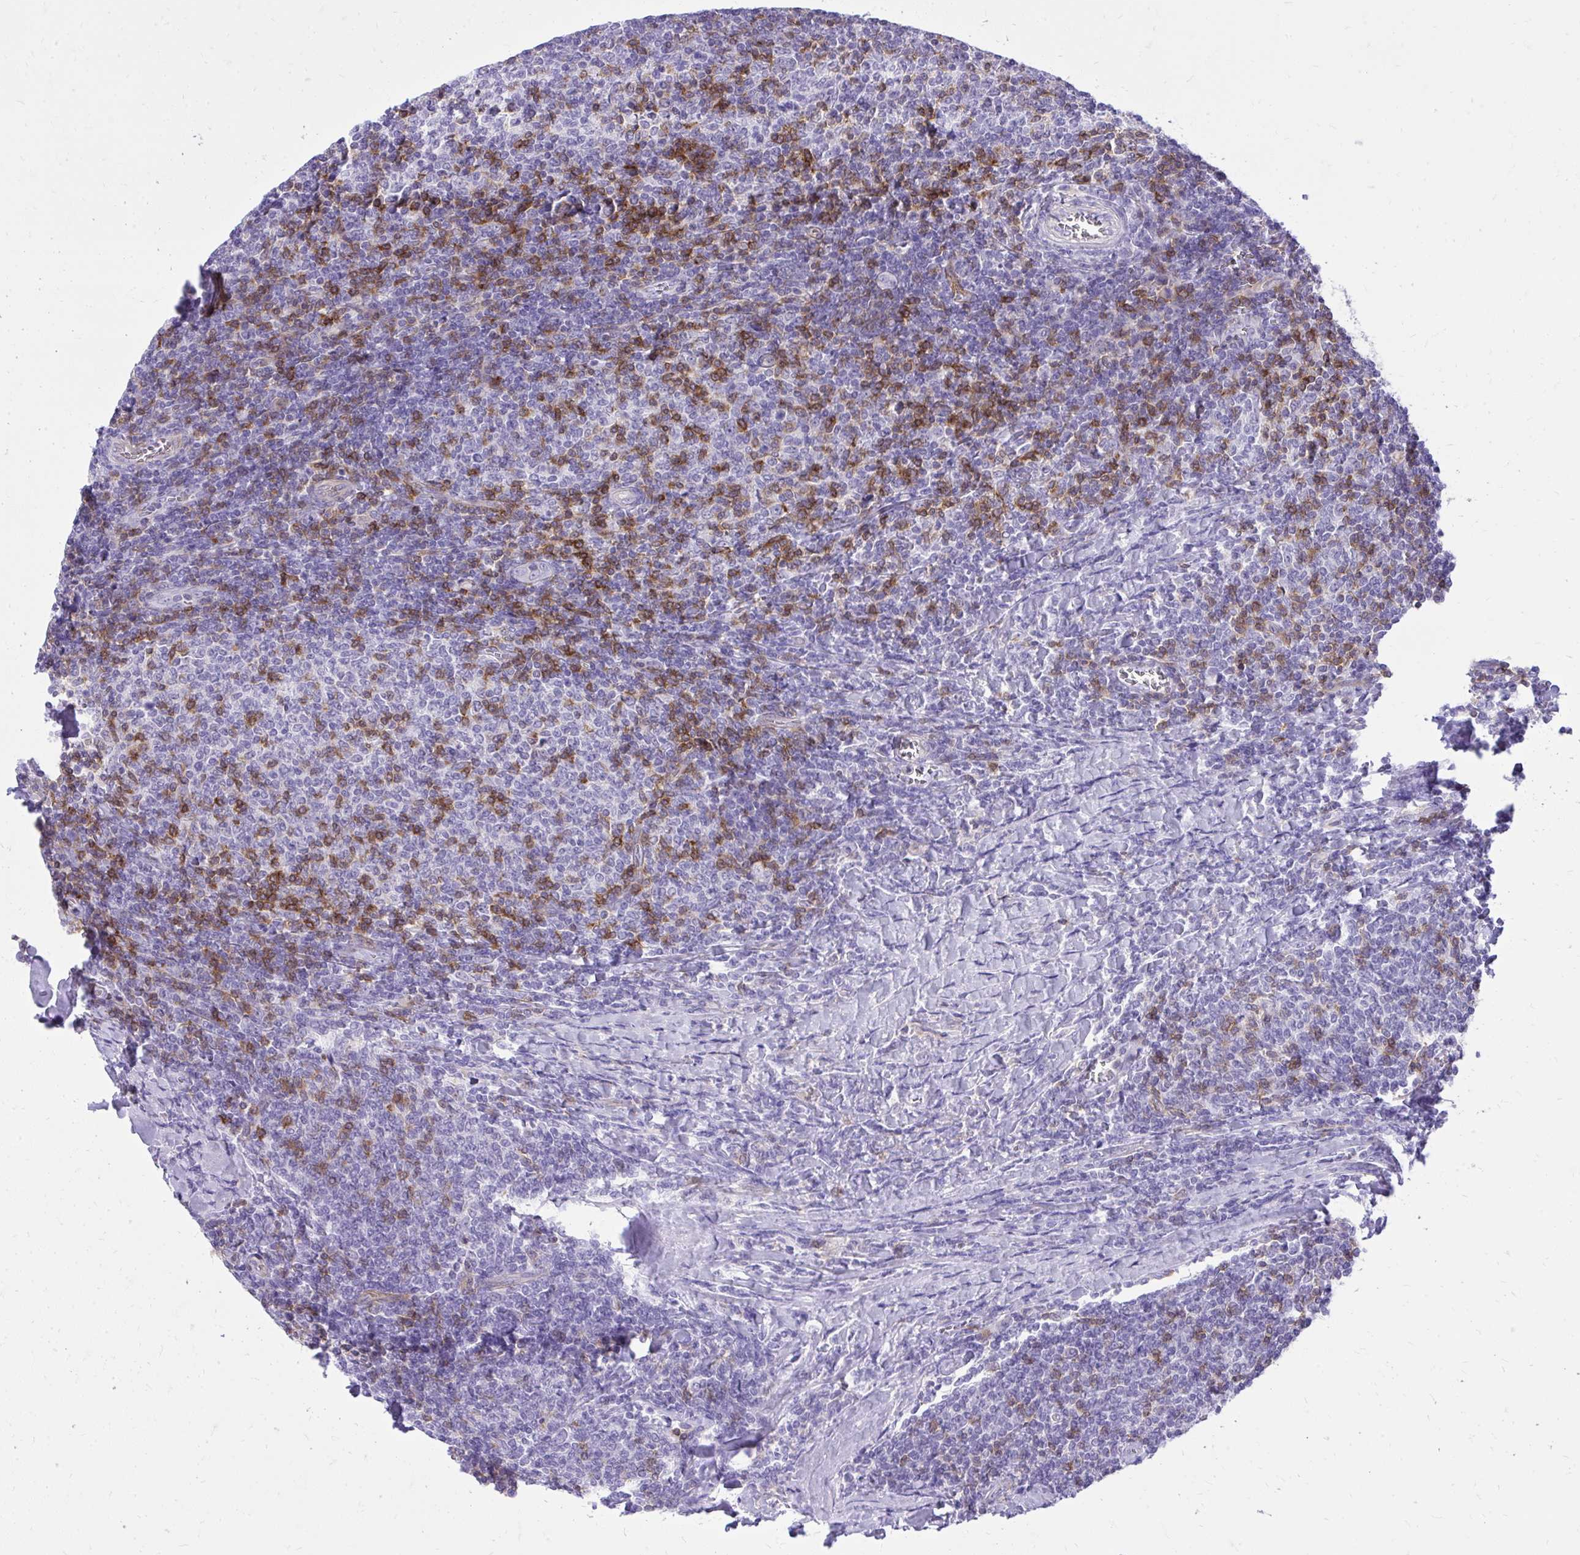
{"staining": {"intensity": "negative", "quantity": "none", "location": "none"}, "tissue": "lymphoma", "cell_type": "Tumor cells", "image_type": "cancer", "snomed": [{"axis": "morphology", "description": "Malignant lymphoma, non-Hodgkin's type, Low grade"}, {"axis": "topography", "description": "Lymph node"}], "caption": "An image of malignant lymphoma, non-Hodgkin's type (low-grade) stained for a protein reveals no brown staining in tumor cells.", "gene": "GPRIN3", "patient": {"sex": "male", "age": 52}}